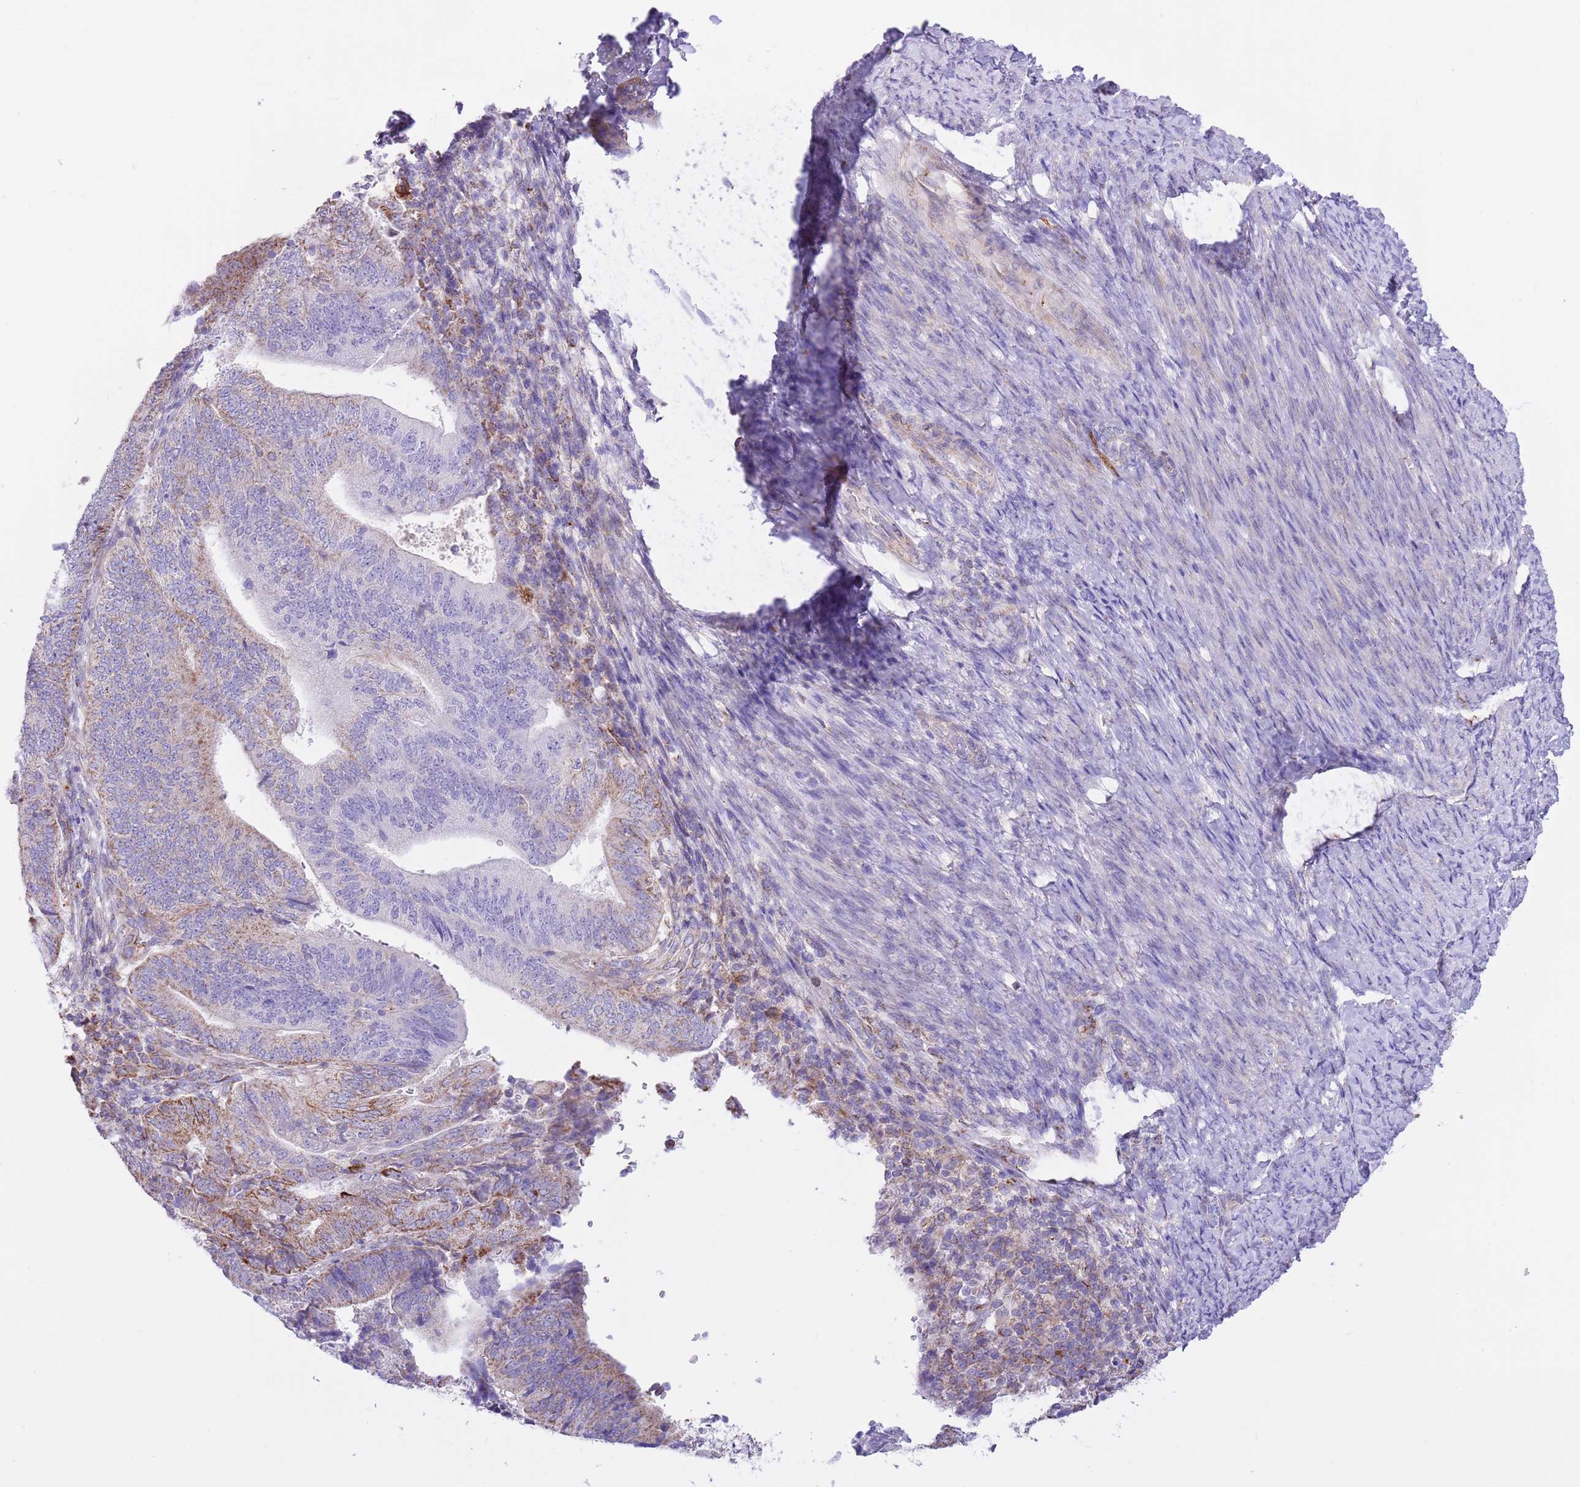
{"staining": {"intensity": "moderate", "quantity": "<25%", "location": "cytoplasmic/membranous"}, "tissue": "endometrial cancer", "cell_type": "Tumor cells", "image_type": "cancer", "snomed": [{"axis": "morphology", "description": "Adenocarcinoma, NOS"}, {"axis": "topography", "description": "Endometrium"}], "caption": "The photomicrograph displays immunohistochemical staining of endometrial adenocarcinoma. There is moderate cytoplasmic/membranous positivity is identified in about <25% of tumor cells.", "gene": "SS18L2", "patient": {"sex": "female", "age": 70}}